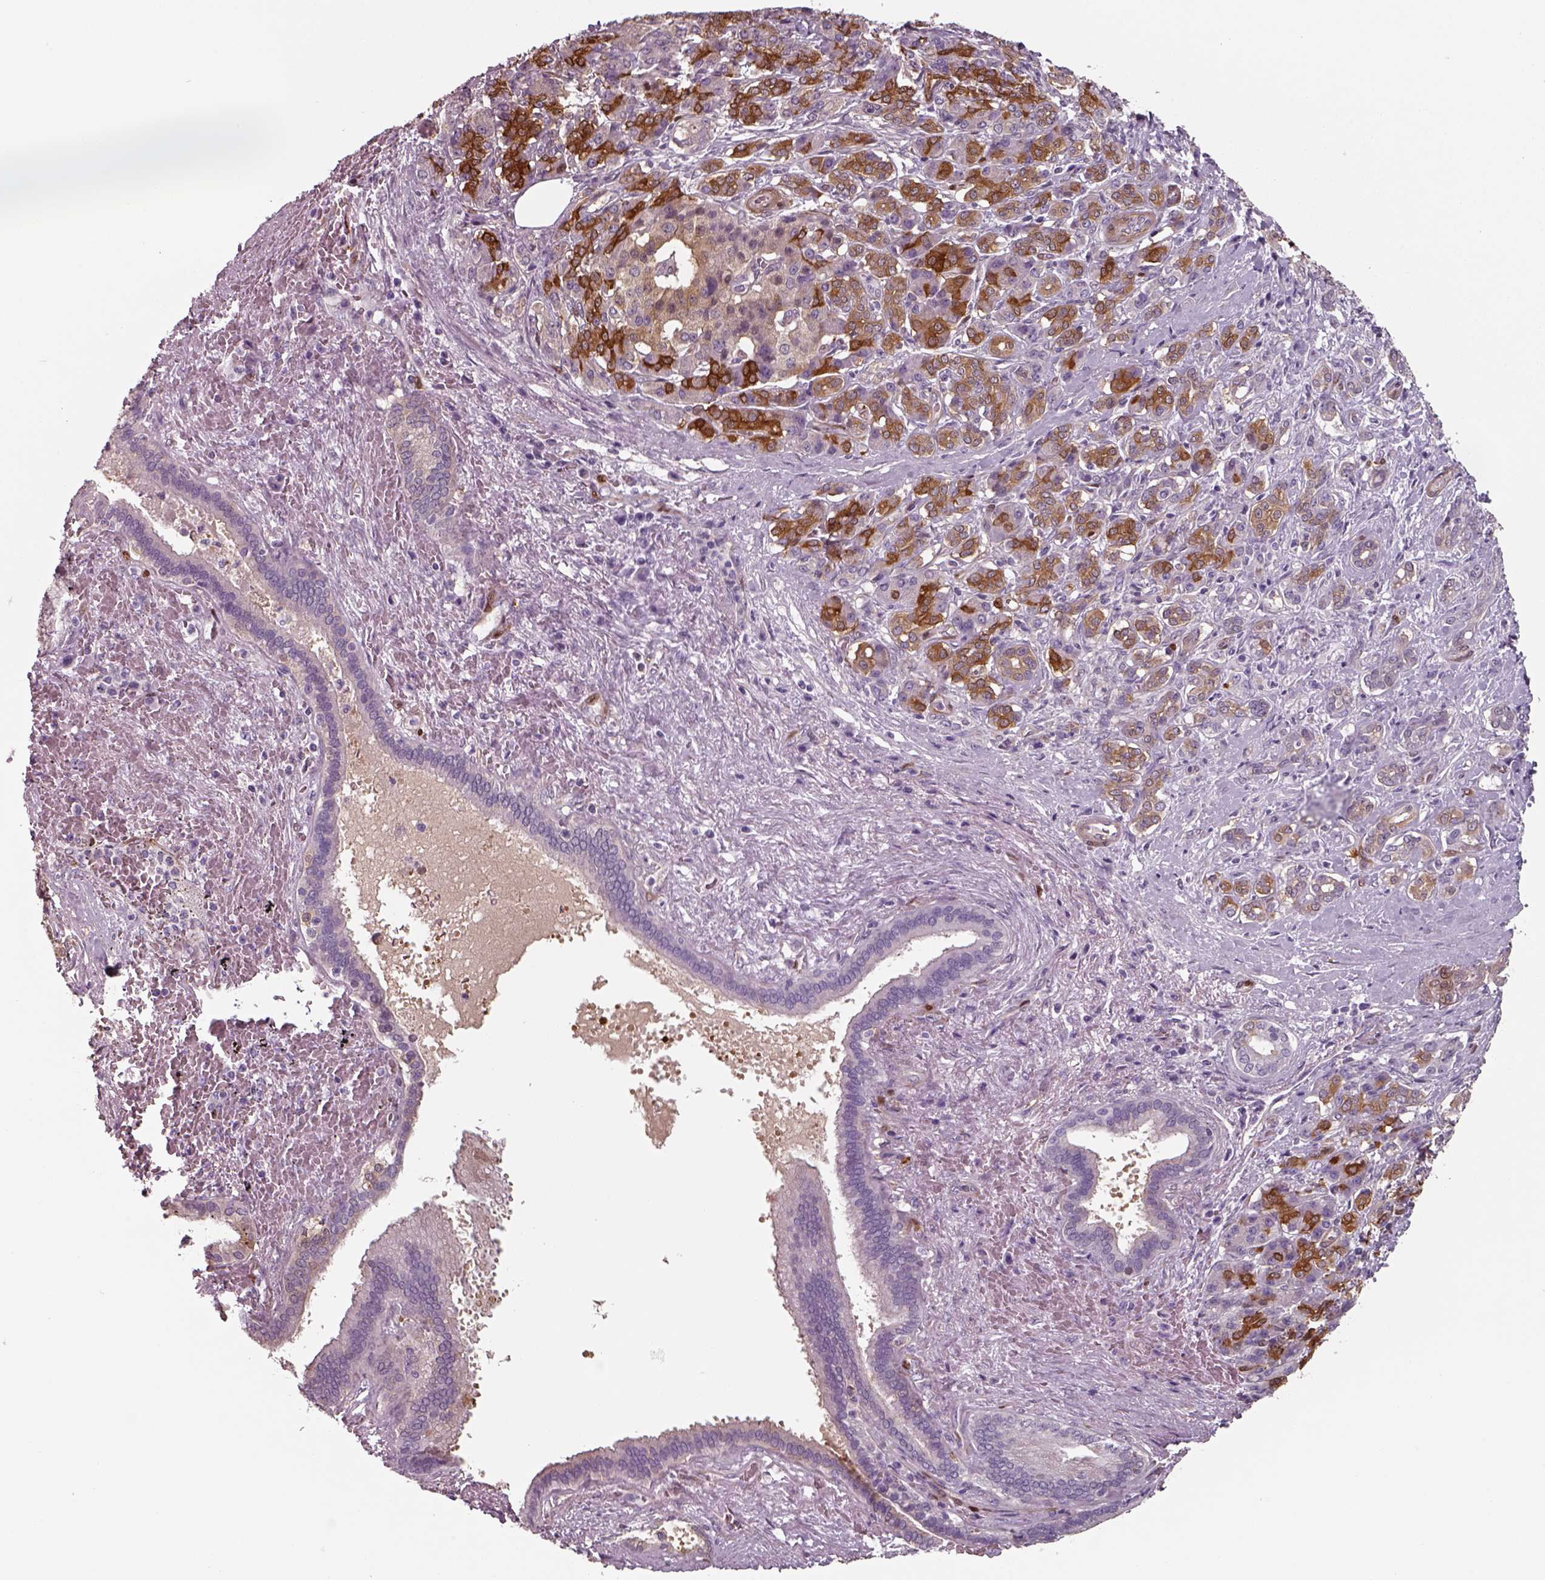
{"staining": {"intensity": "negative", "quantity": "none", "location": "none"}, "tissue": "pancreatic cancer", "cell_type": "Tumor cells", "image_type": "cancer", "snomed": [{"axis": "morphology", "description": "Normal tissue, NOS"}, {"axis": "morphology", "description": "Inflammation, NOS"}, {"axis": "morphology", "description": "Adenocarcinoma, NOS"}, {"axis": "topography", "description": "Pancreas"}], "caption": "Immunohistochemistry of human pancreatic adenocarcinoma reveals no positivity in tumor cells.", "gene": "ISYNA1", "patient": {"sex": "male", "age": 57}}